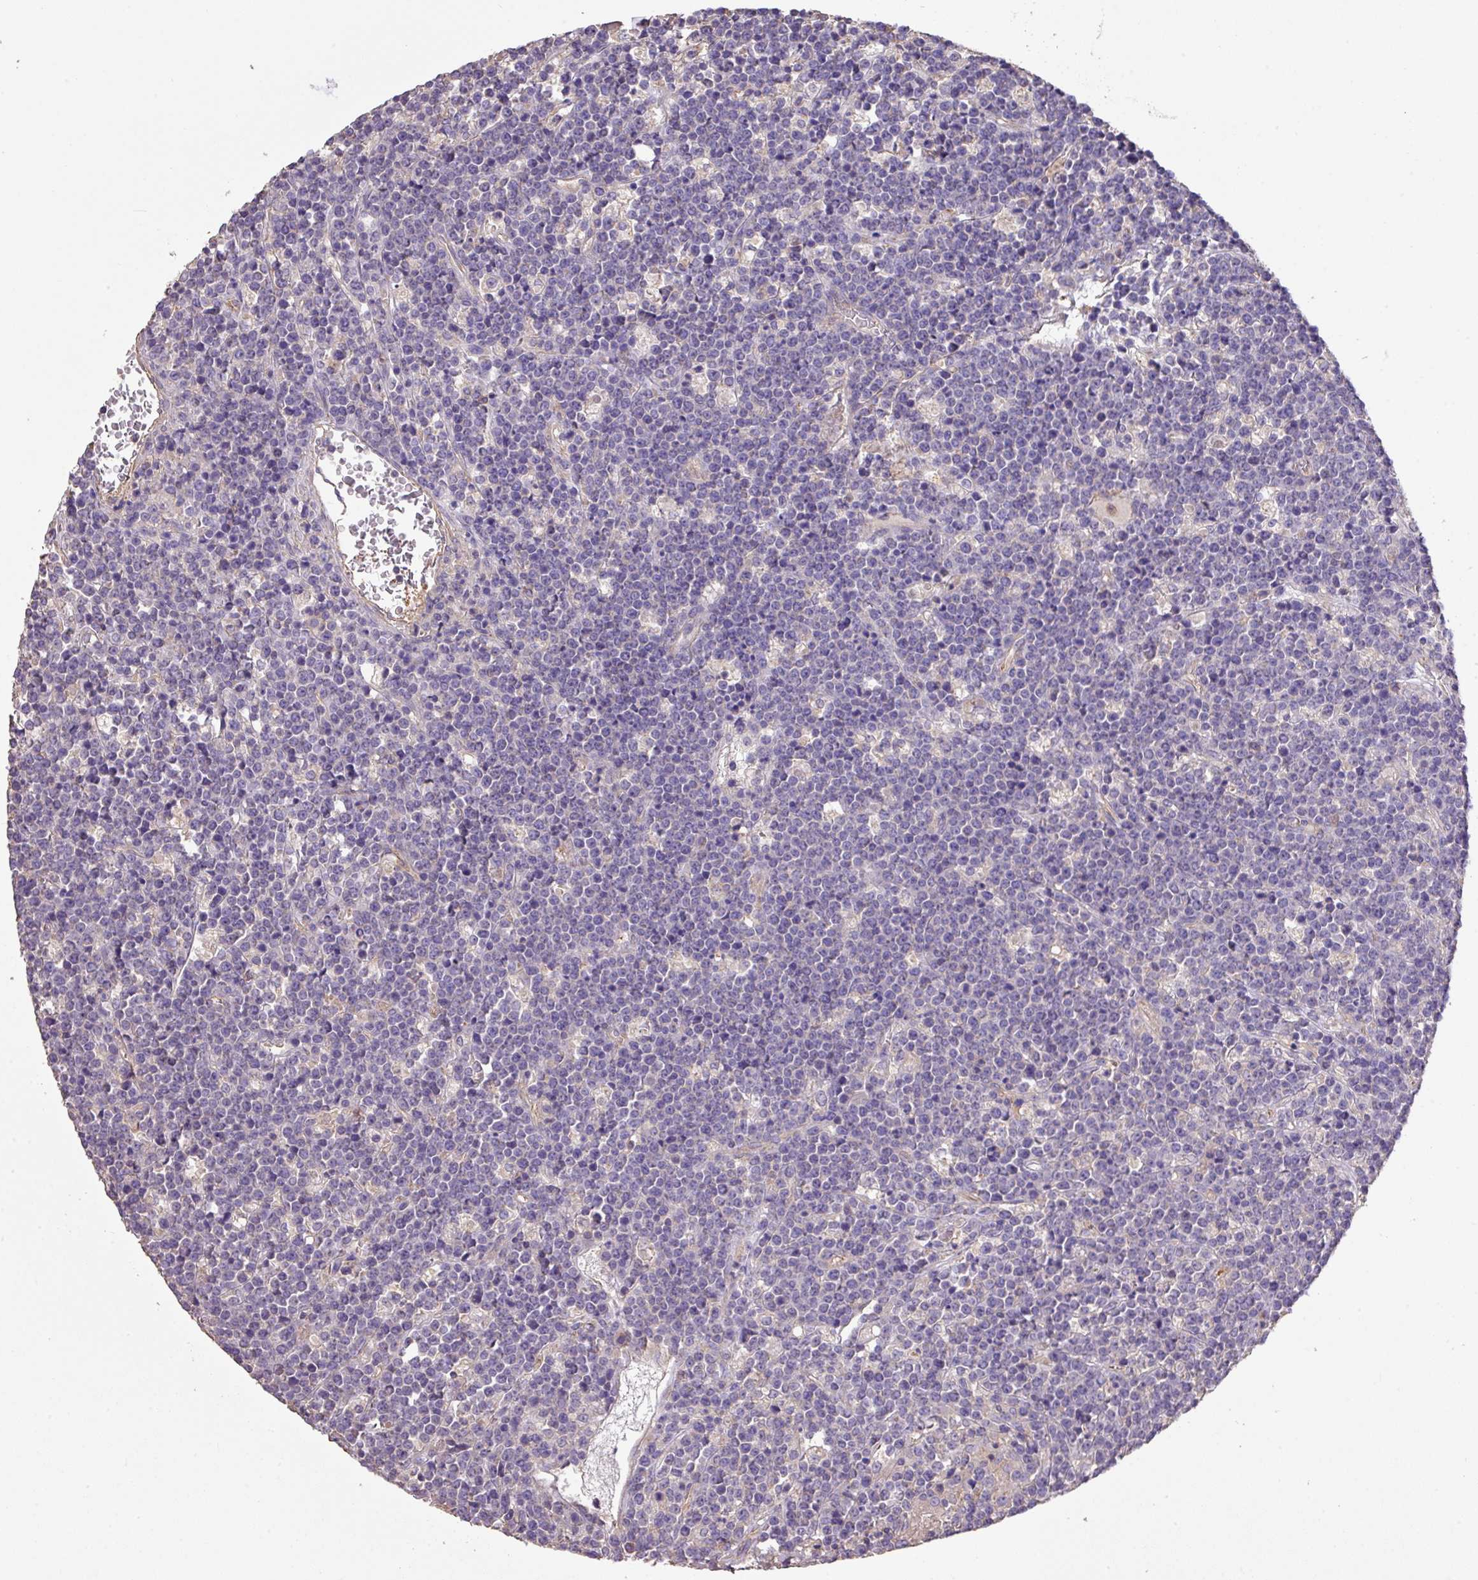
{"staining": {"intensity": "negative", "quantity": "none", "location": "none"}, "tissue": "lymphoma", "cell_type": "Tumor cells", "image_type": "cancer", "snomed": [{"axis": "morphology", "description": "Malignant lymphoma, non-Hodgkin's type, High grade"}, {"axis": "topography", "description": "Ovary"}], "caption": "Human malignant lymphoma, non-Hodgkin's type (high-grade) stained for a protein using IHC demonstrates no staining in tumor cells.", "gene": "CALML4", "patient": {"sex": "female", "age": 56}}